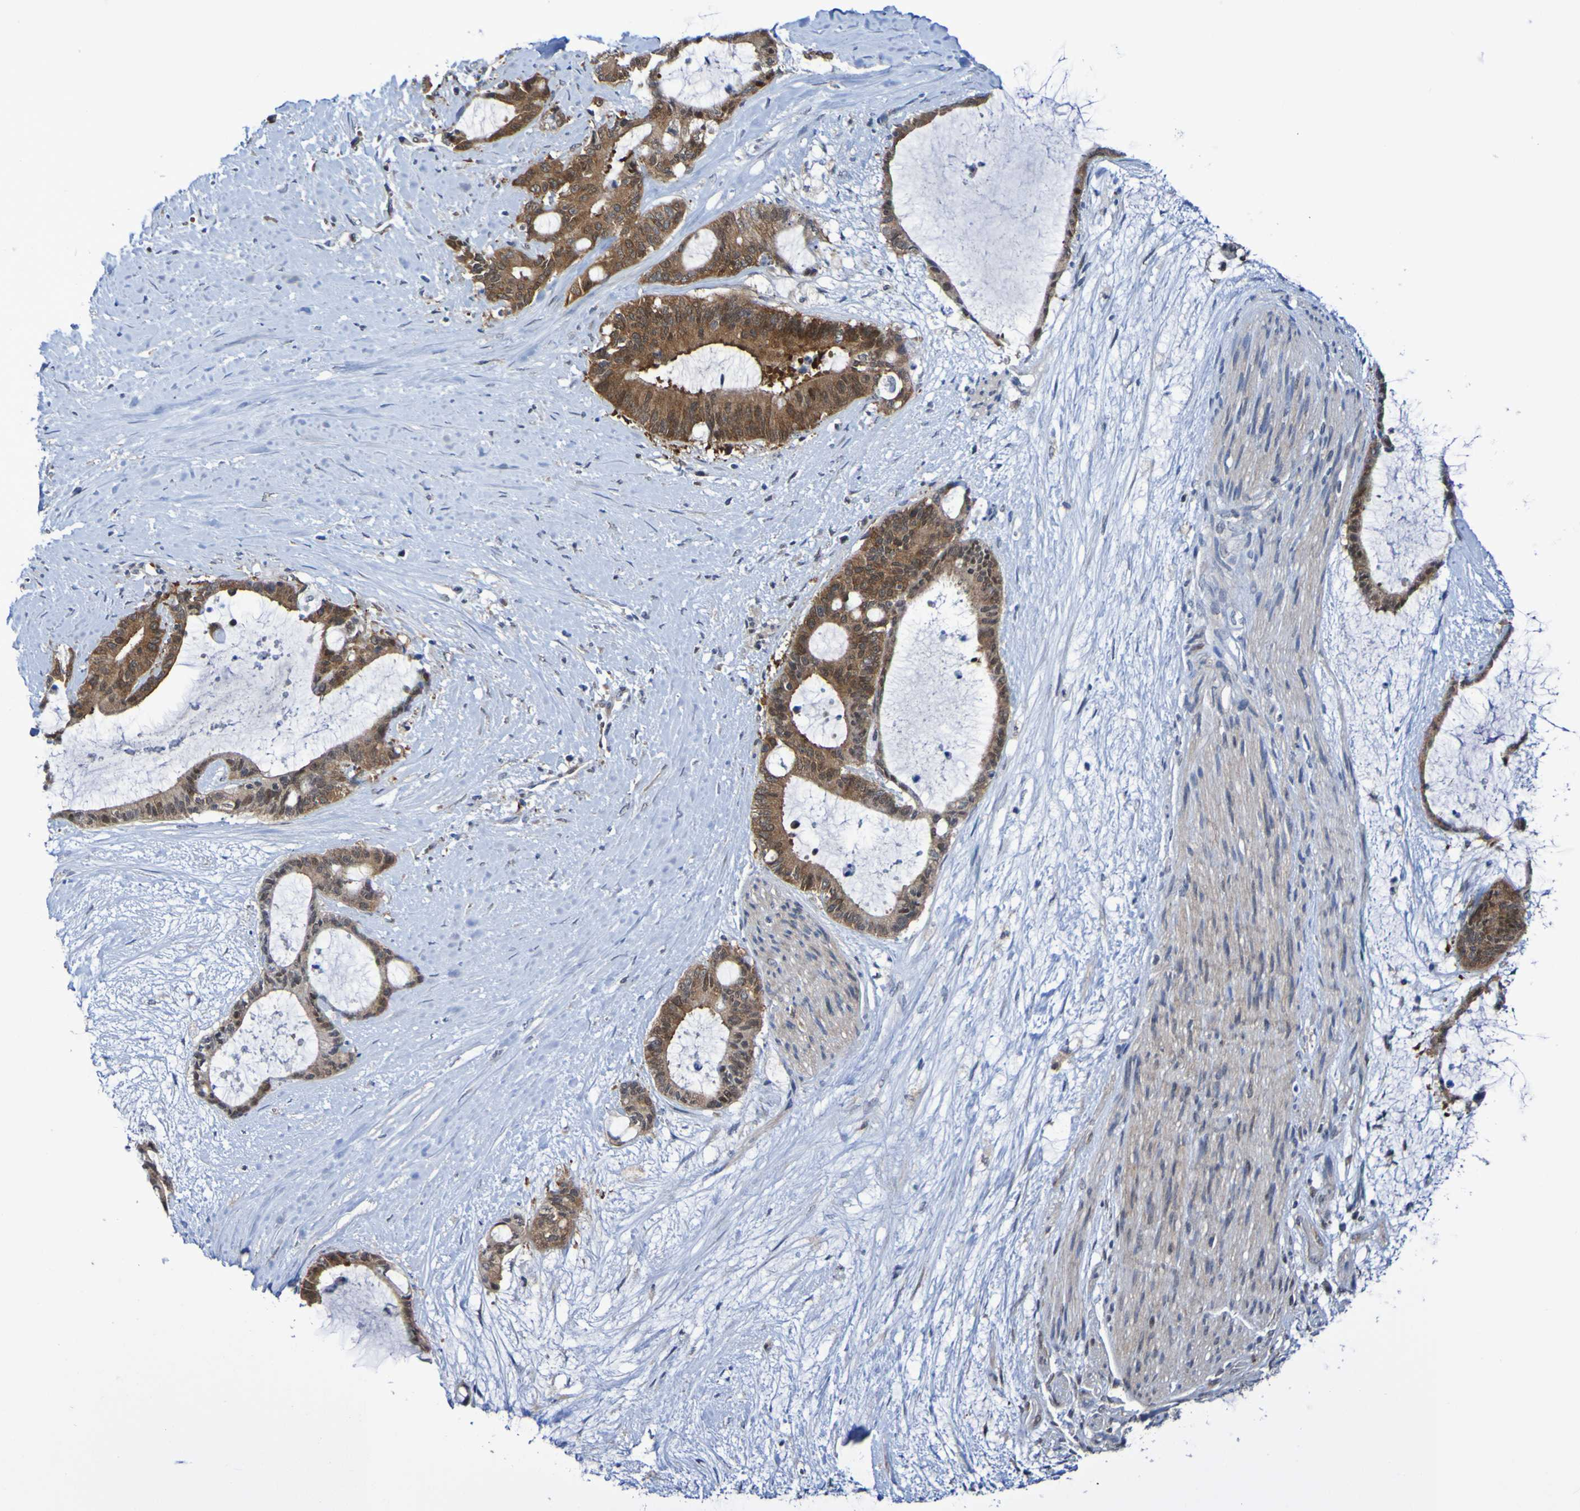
{"staining": {"intensity": "strong", "quantity": ">75%", "location": "cytoplasmic/membranous"}, "tissue": "liver cancer", "cell_type": "Tumor cells", "image_type": "cancer", "snomed": [{"axis": "morphology", "description": "Cholangiocarcinoma"}, {"axis": "topography", "description": "Liver"}], "caption": "Brown immunohistochemical staining in human liver cholangiocarcinoma displays strong cytoplasmic/membranous positivity in about >75% of tumor cells.", "gene": "ATIC", "patient": {"sex": "female", "age": 73}}